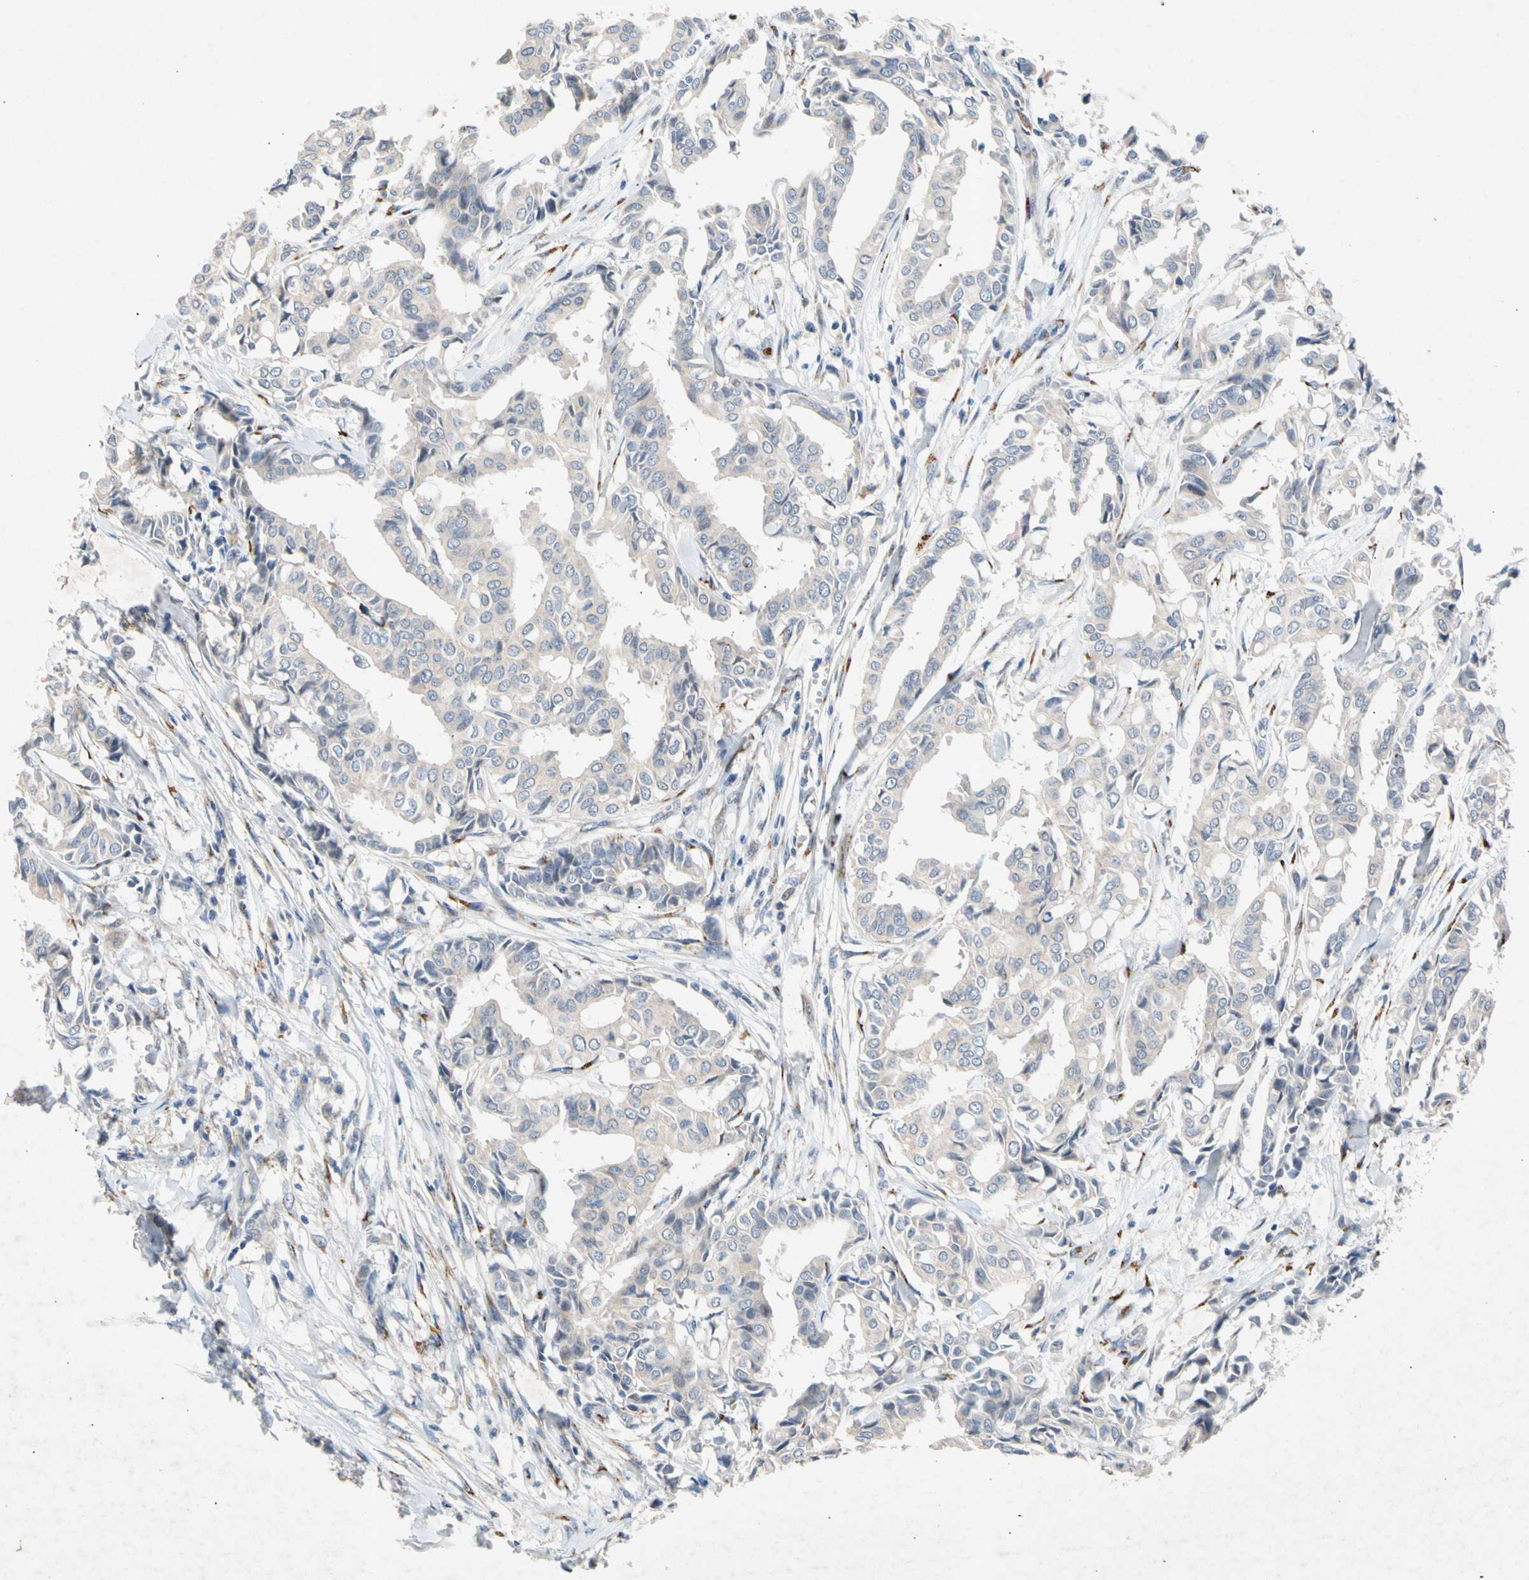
{"staining": {"intensity": "negative", "quantity": "none", "location": "none"}, "tissue": "head and neck cancer", "cell_type": "Tumor cells", "image_type": "cancer", "snomed": [{"axis": "morphology", "description": "Adenocarcinoma, NOS"}, {"axis": "topography", "description": "Salivary gland"}, {"axis": "topography", "description": "Head-Neck"}], "caption": "Tumor cells are negative for protein expression in human head and neck adenocarcinoma.", "gene": "GASK1B", "patient": {"sex": "female", "age": 59}}